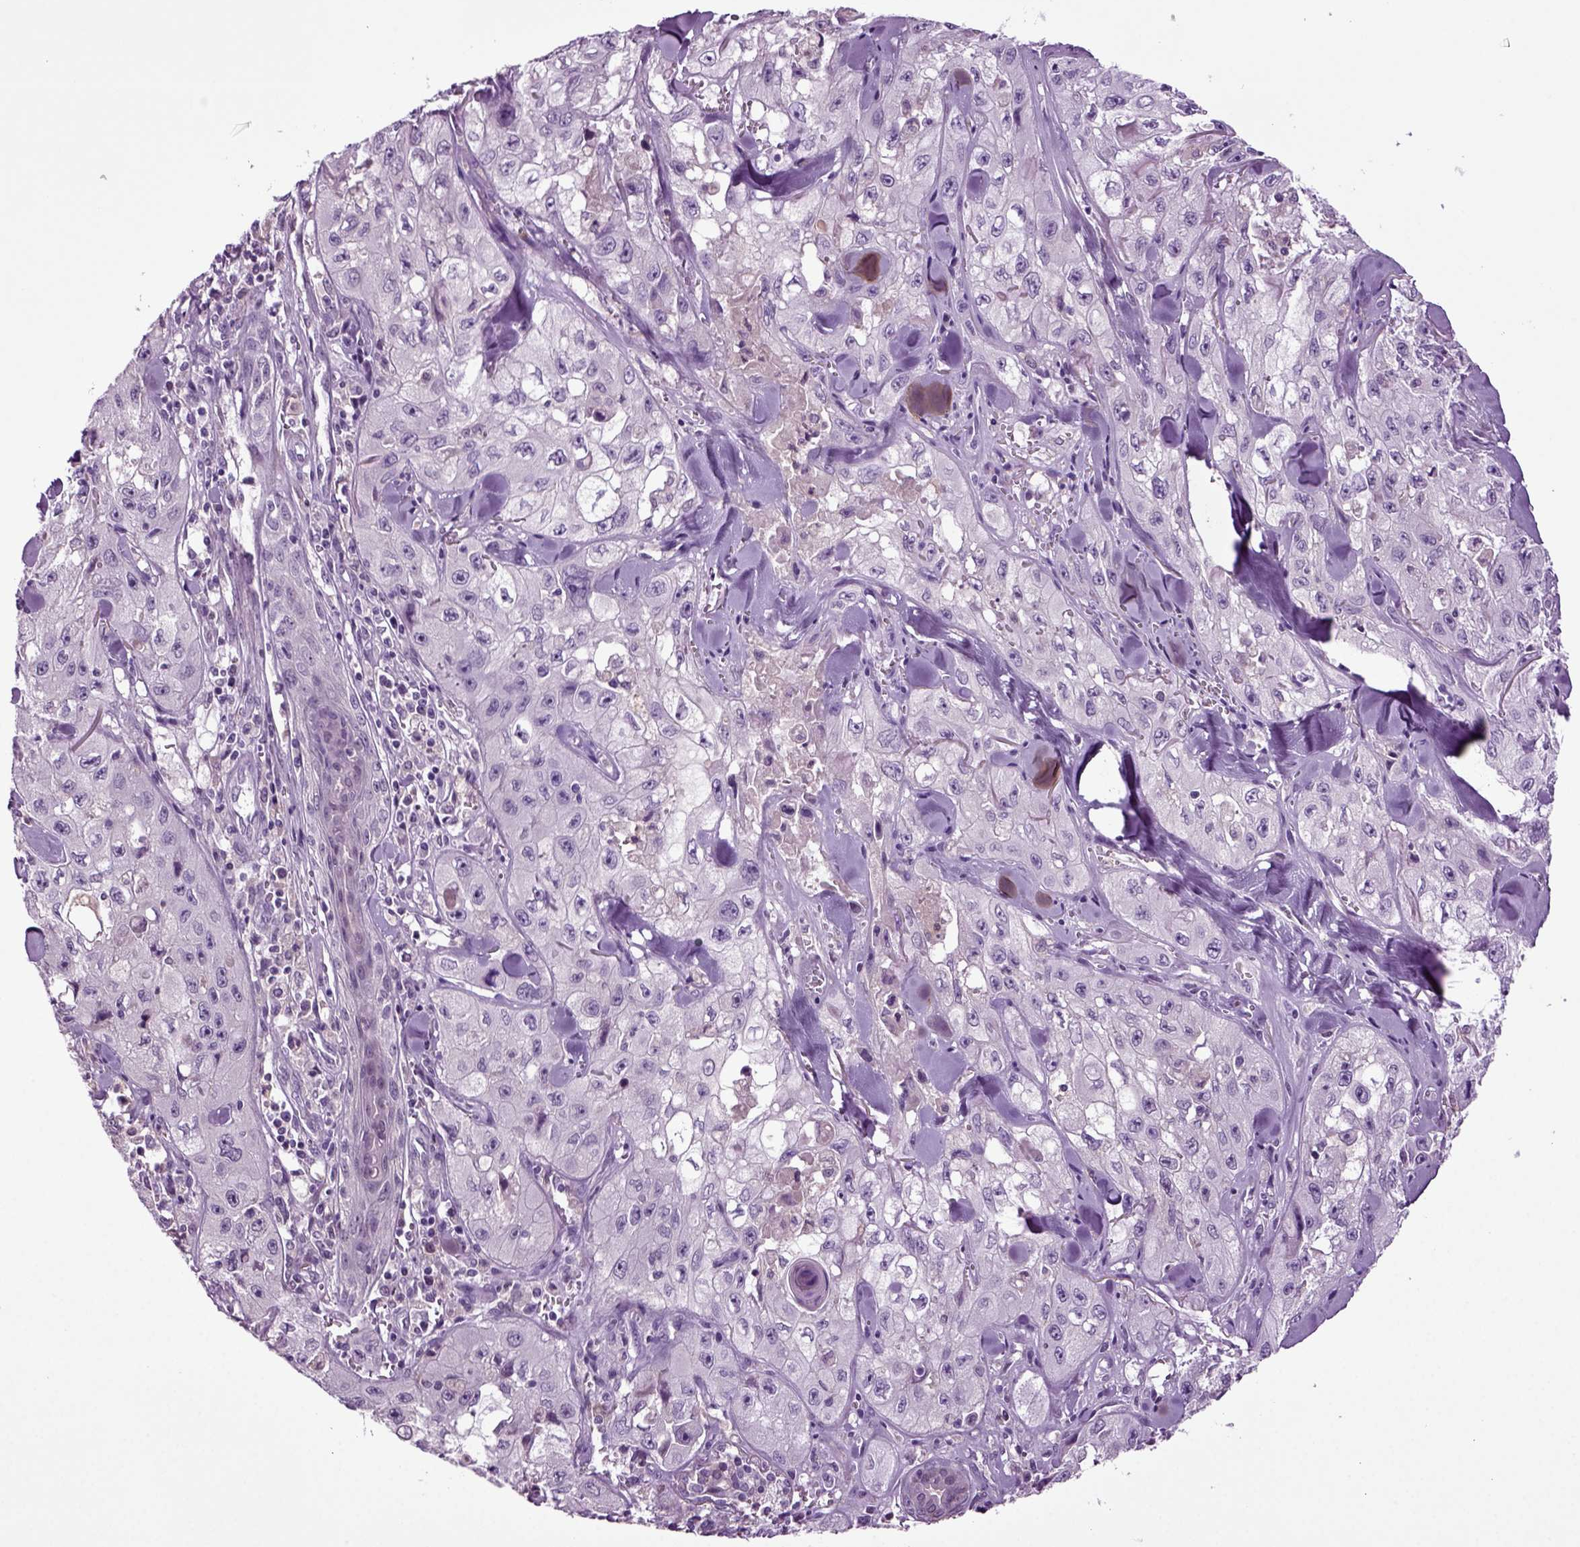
{"staining": {"intensity": "negative", "quantity": "none", "location": "none"}, "tissue": "skin cancer", "cell_type": "Tumor cells", "image_type": "cancer", "snomed": [{"axis": "morphology", "description": "Squamous cell carcinoma, NOS"}, {"axis": "topography", "description": "Skin"}, {"axis": "topography", "description": "Subcutis"}], "caption": "Tumor cells are negative for brown protein staining in skin cancer (squamous cell carcinoma).", "gene": "FGF11", "patient": {"sex": "male", "age": 73}}